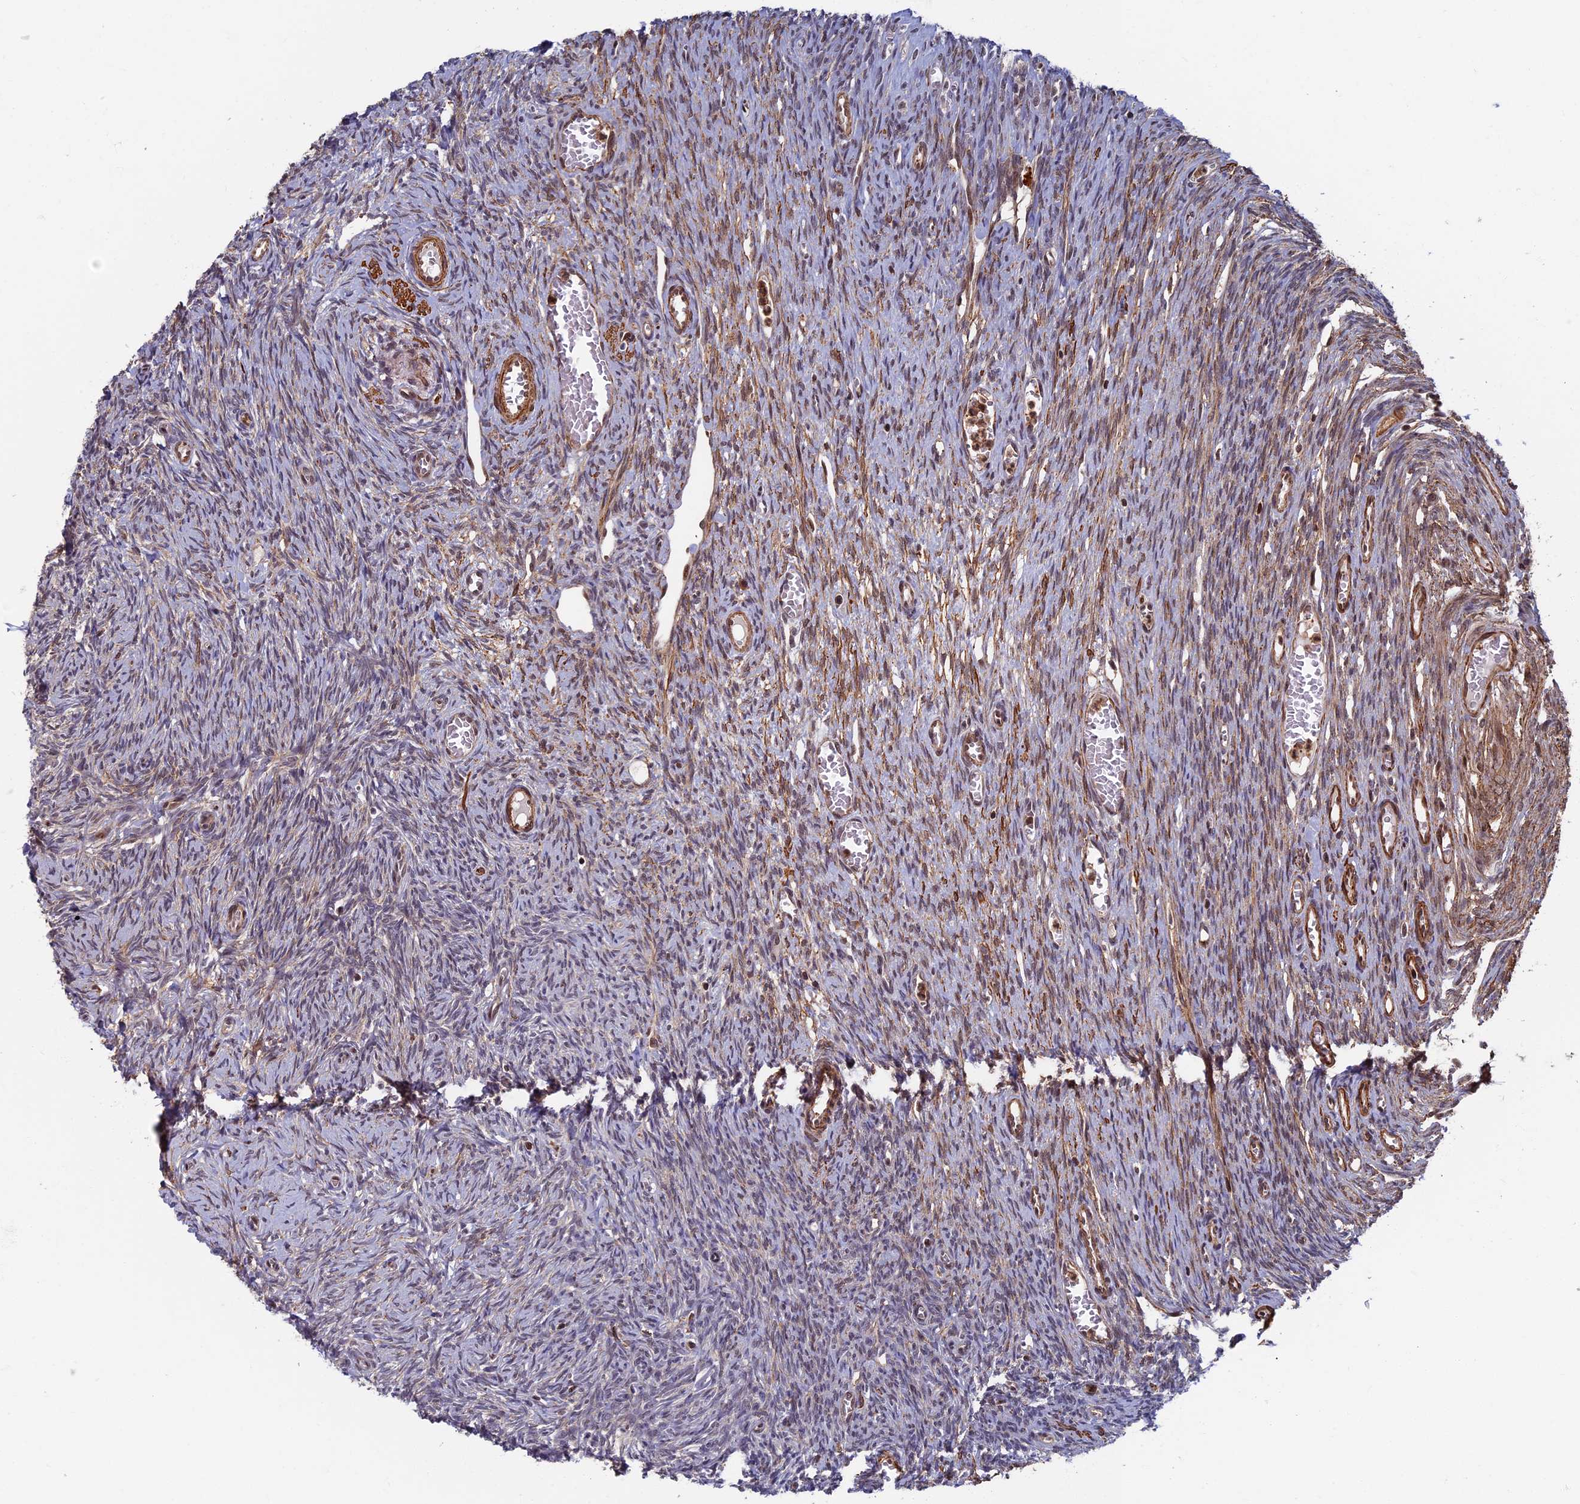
{"staining": {"intensity": "weak", "quantity": "25%-75%", "location": "cytoplasmic/membranous"}, "tissue": "ovary", "cell_type": "Ovarian stroma cells", "image_type": "normal", "snomed": [{"axis": "morphology", "description": "Normal tissue, NOS"}, {"axis": "topography", "description": "Ovary"}], "caption": "Immunohistochemistry (IHC) of normal human ovary displays low levels of weak cytoplasmic/membranous staining in about 25%-75% of ovarian stroma cells.", "gene": "CTDP1", "patient": {"sex": "female", "age": 44}}